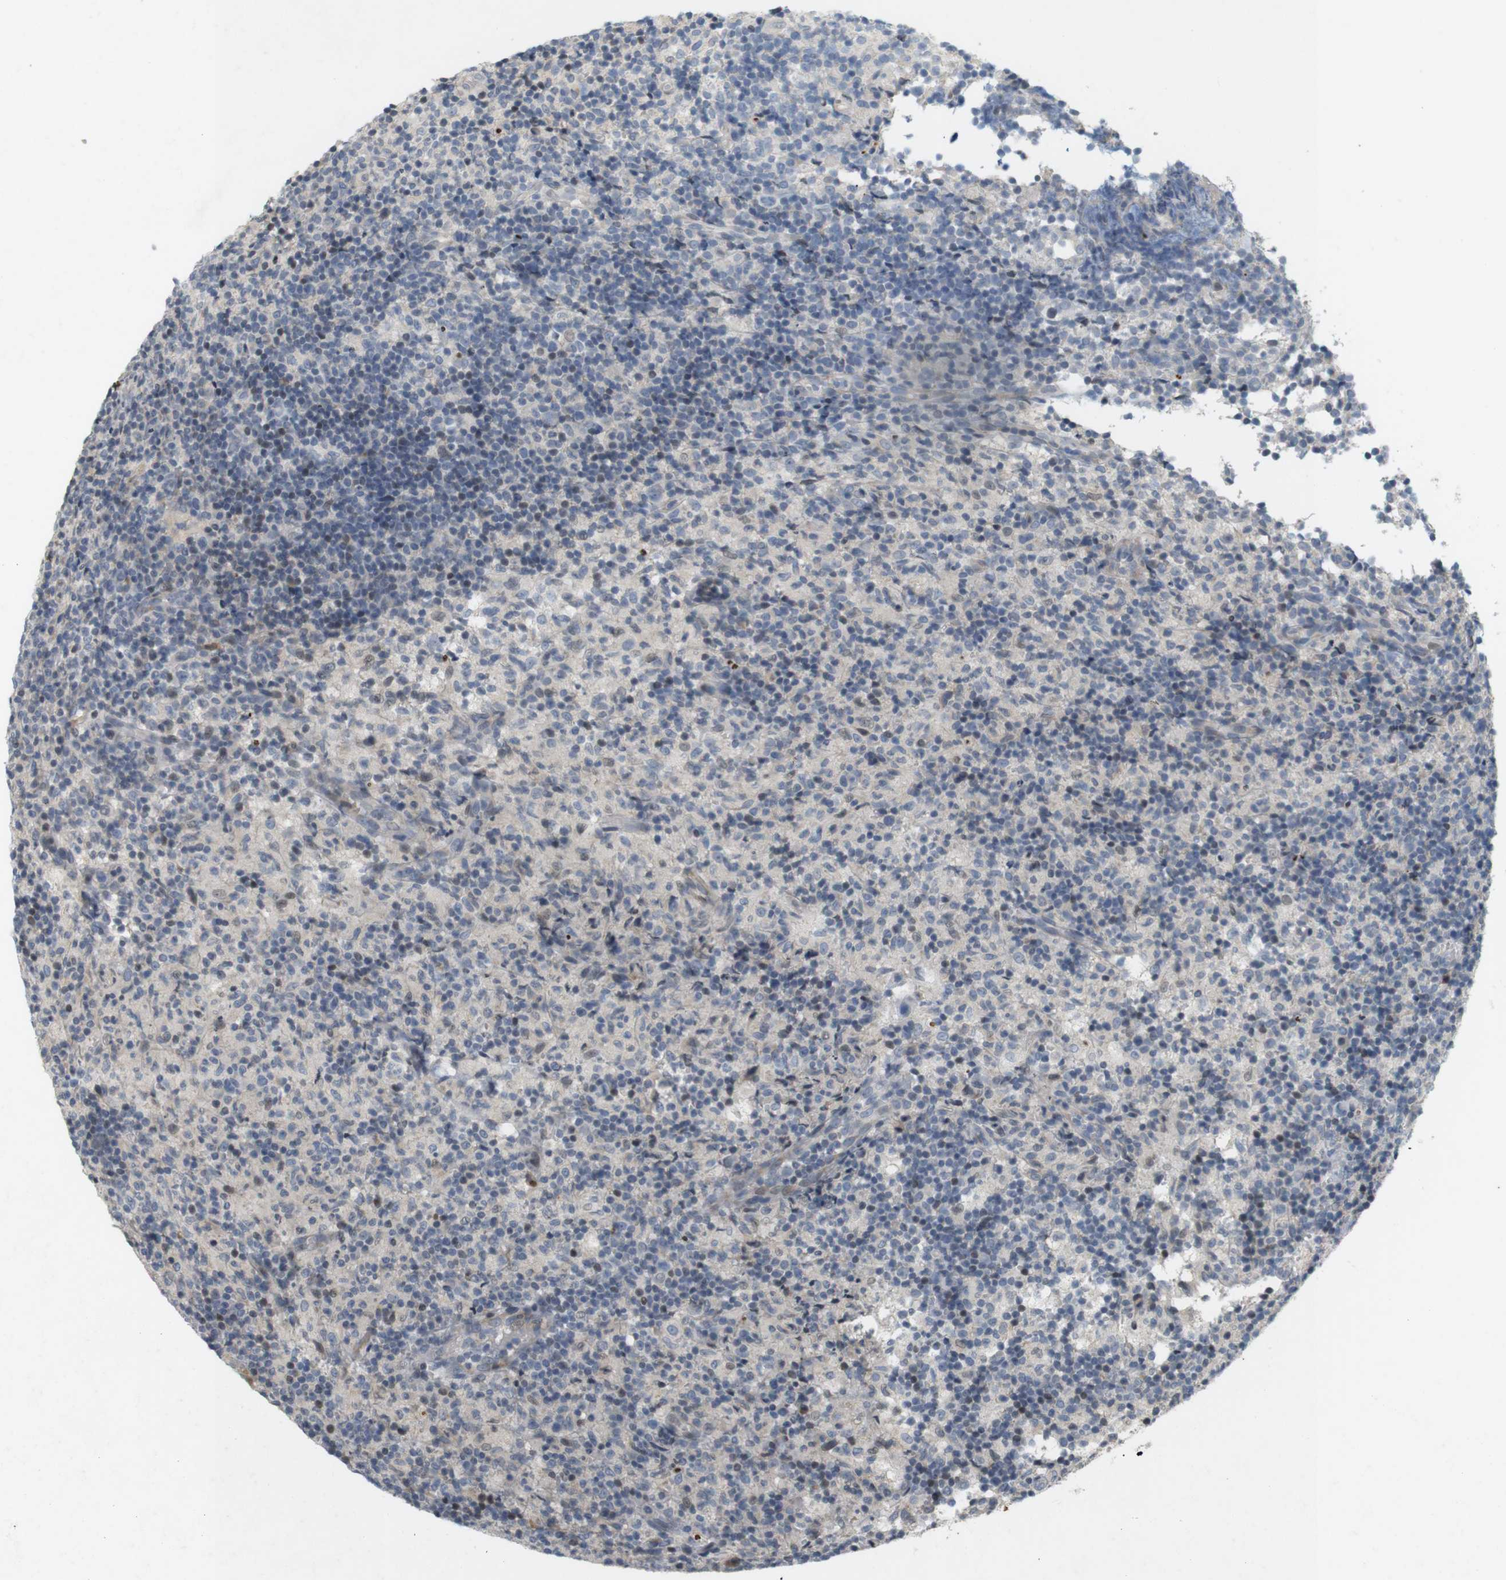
{"staining": {"intensity": "negative", "quantity": "none", "location": "none"}, "tissue": "lymph node", "cell_type": "Germinal center cells", "image_type": "normal", "snomed": [{"axis": "morphology", "description": "Normal tissue, NOS"}, {"axis": "morphology", "description": "Inflammation, NOS"}, {"axis": "topography", "description": "Lymph node"}], "caption": "Photomicrograph shows no protein expression in germinal center cells of normal lymph node. (DAB (3,3'-diaminobenzidine) IHC, high magnification).", "gene": "PPP1R14A", "patient": {"sex": "male", "age": 55}}